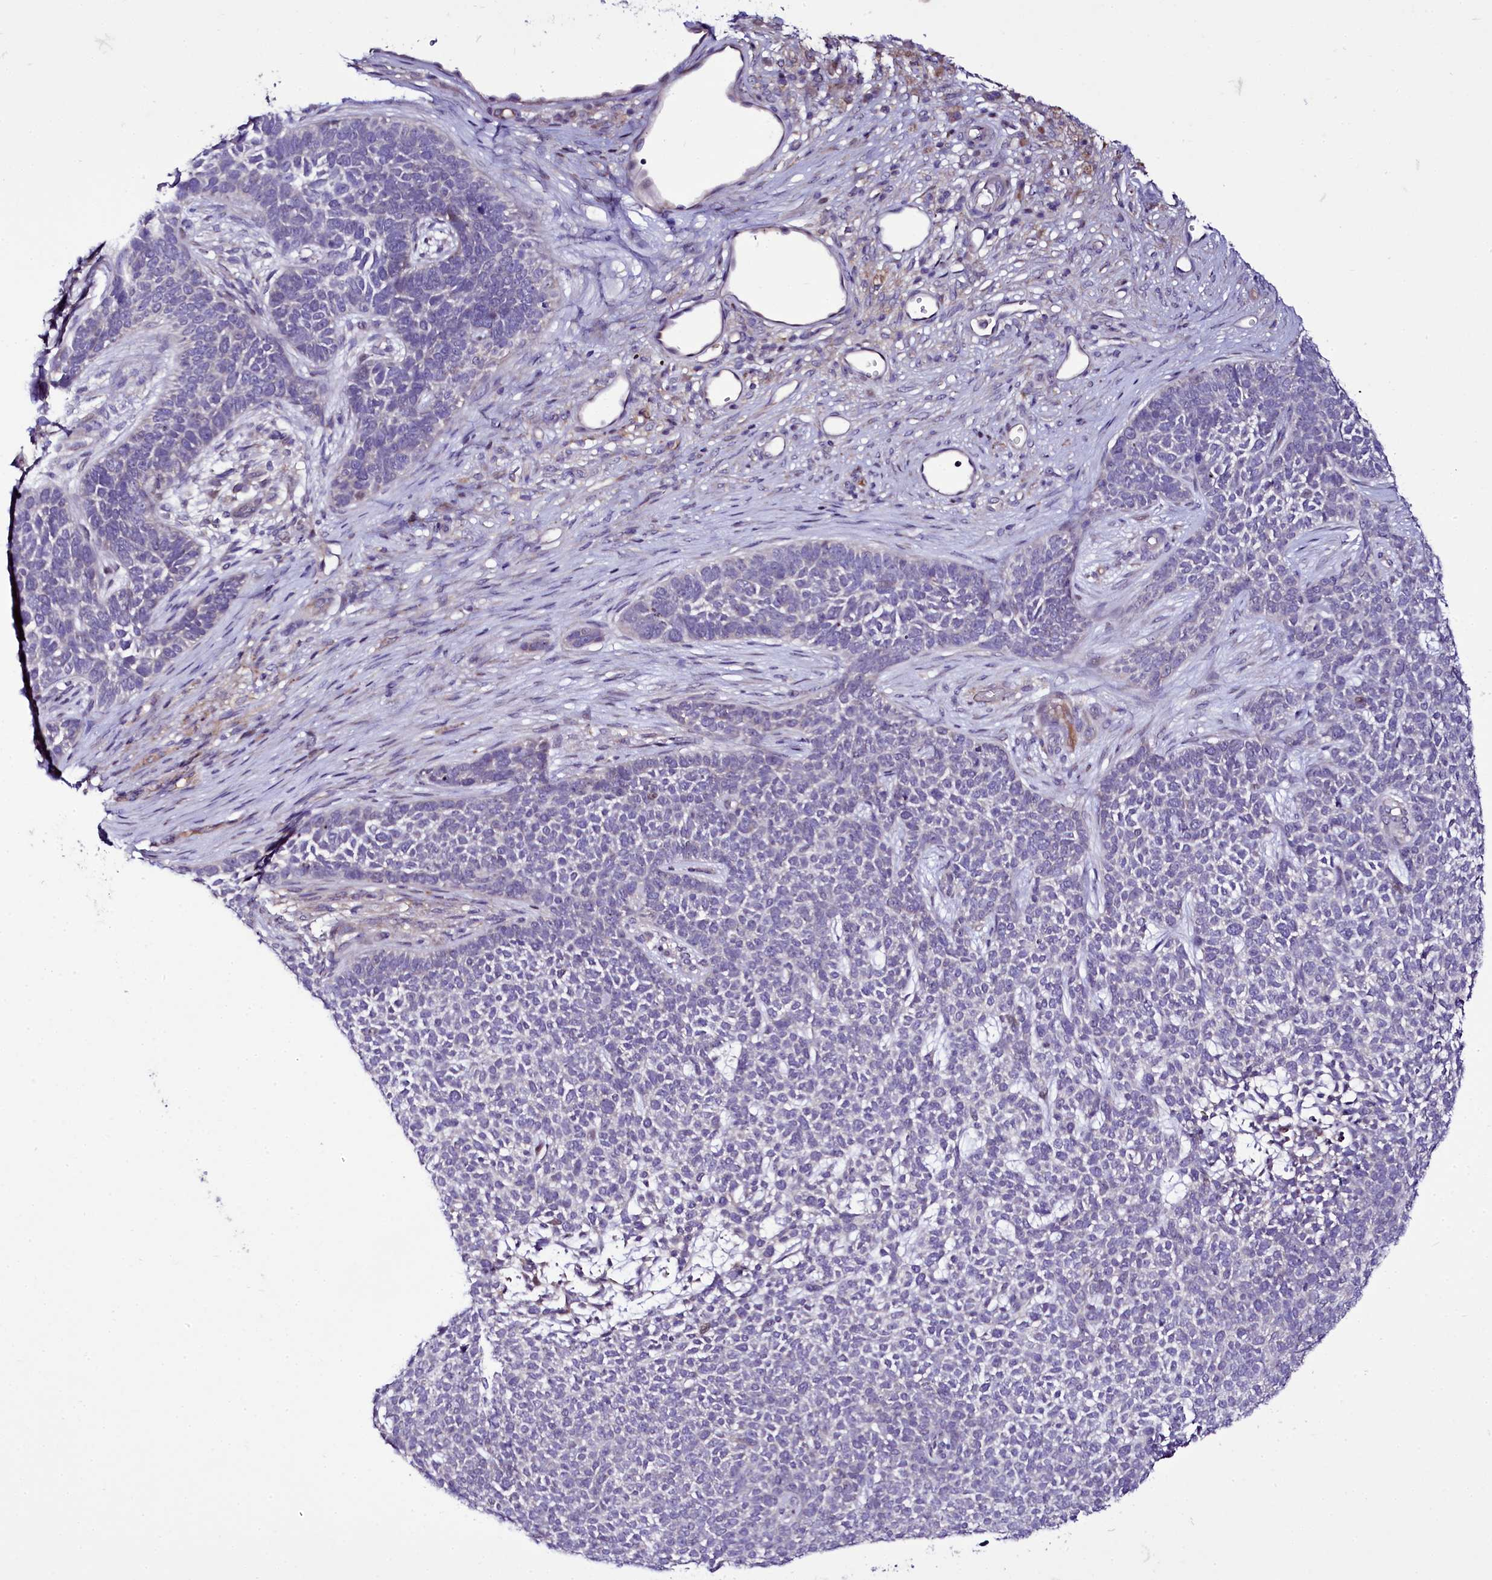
{"staining": {"intensity": "negative", "quantity": "none", "location": "none"}, "tissue": "skin cancer", "cell_type": "Tumor cells", "image_type": "cancer", "snomed": [{"axis": "morphology", "description": "Basal cell carcinoma"}, {"axis": "topography", "description": "Skin"}], "caption": "Immunohistochemical staining of human skin basal cell carcinoma displays no significant staining in tumor cells.", "gene": "ZC3H12C", "patient": {"sex": "female", "age": 84}}